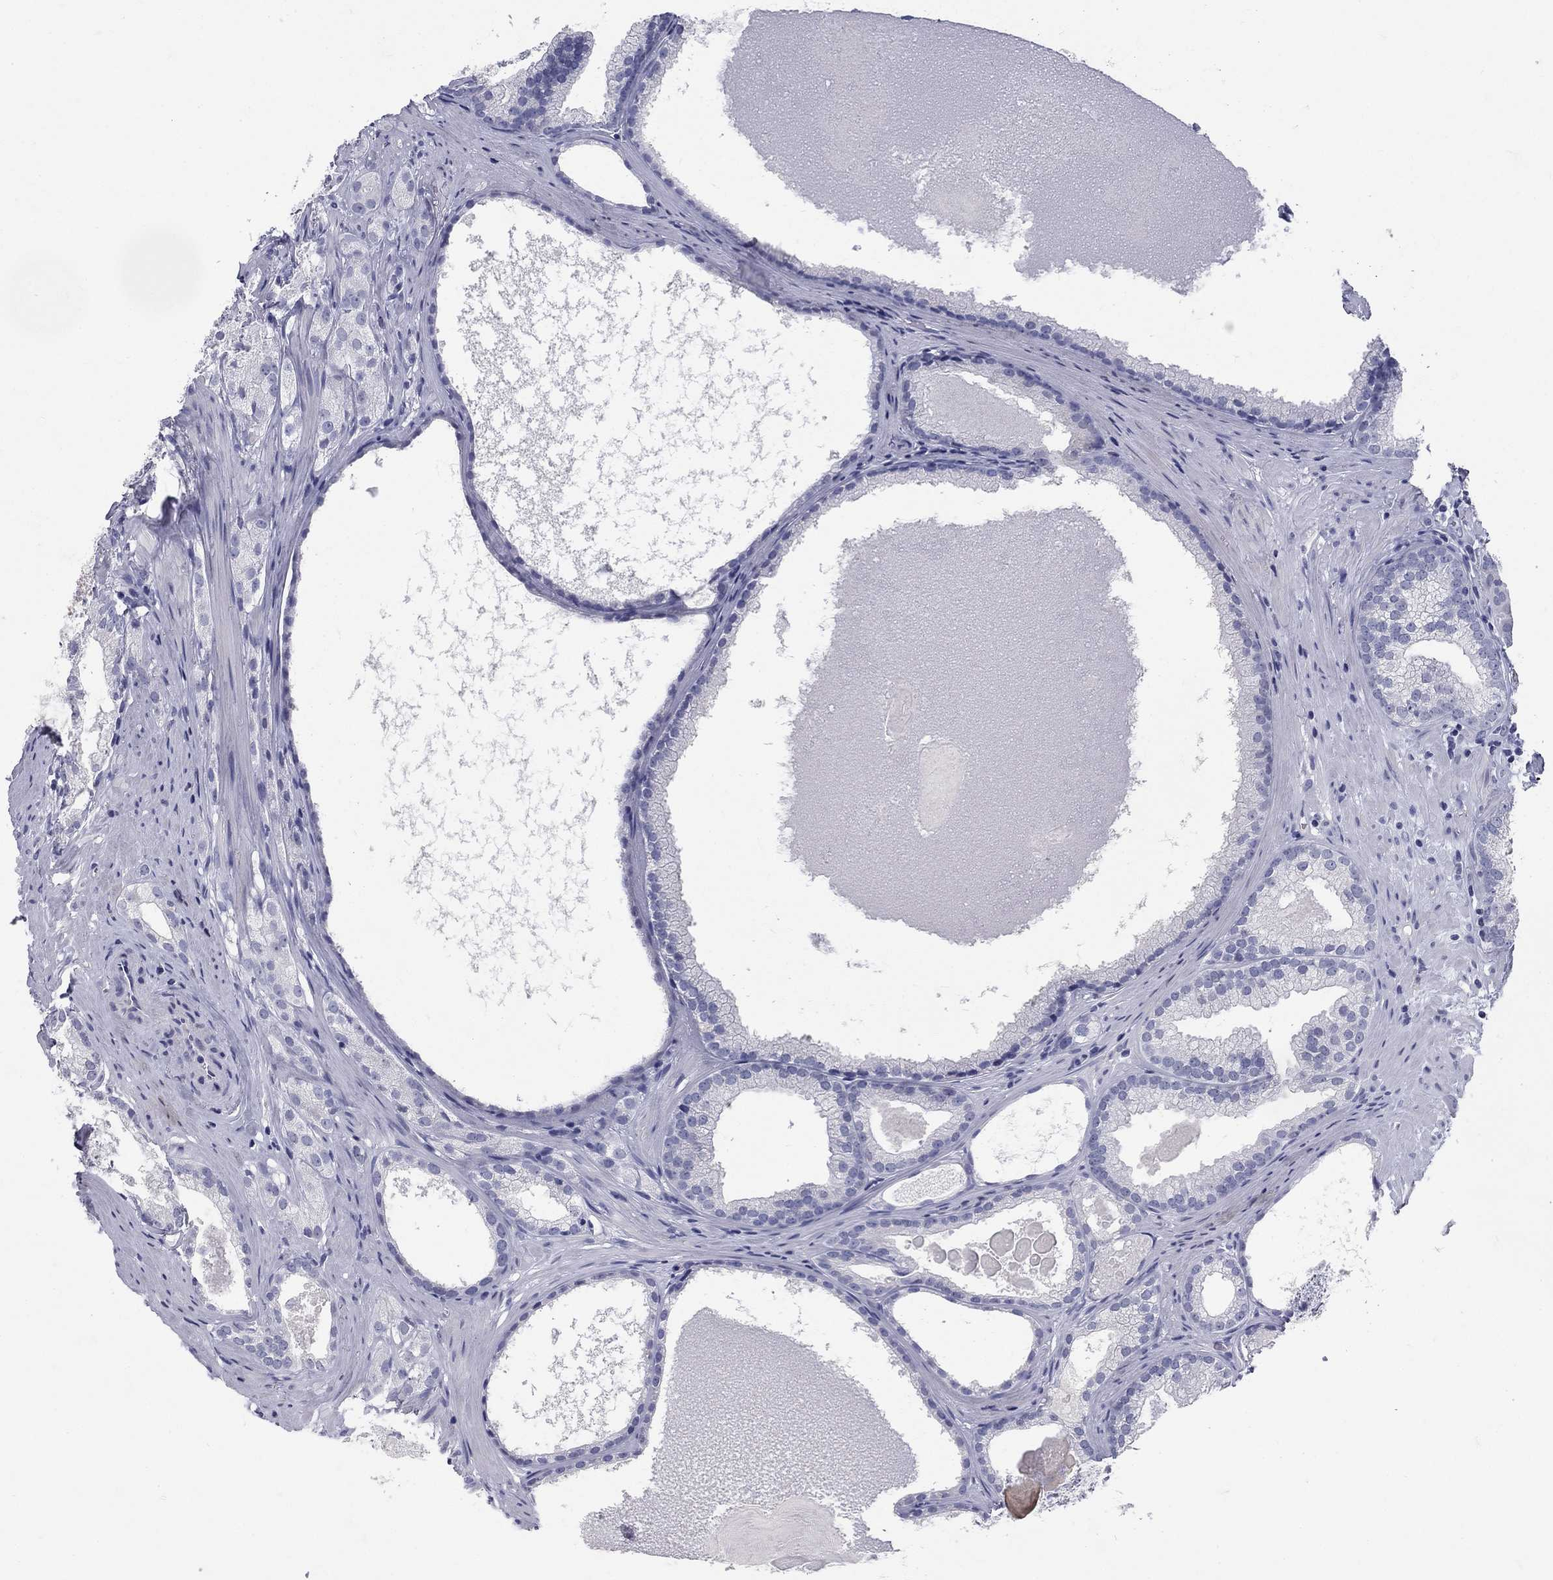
{"staining": {"intensity": "negative", "quantity": "none", "location": "none"}, "tissue": "prostate cancer", "cell_type": "Tumor cells", "image_type": "cancer", "snomed": [{"axis": "morphology", "description": "Adenocarcinoma, High grade"}, {"axis": "topography", "description": "Prostate and seminal vesicle, NOS"}], "caption": "A high-resolution photomicrograph shows immunohistochemistry staining of prostate cancer (high-grade adenocarcinoma), which reveals no significant positivity in tumor cells.", "gene": "ELAVL4", "patient": {"sex": "male", "age": 62}}